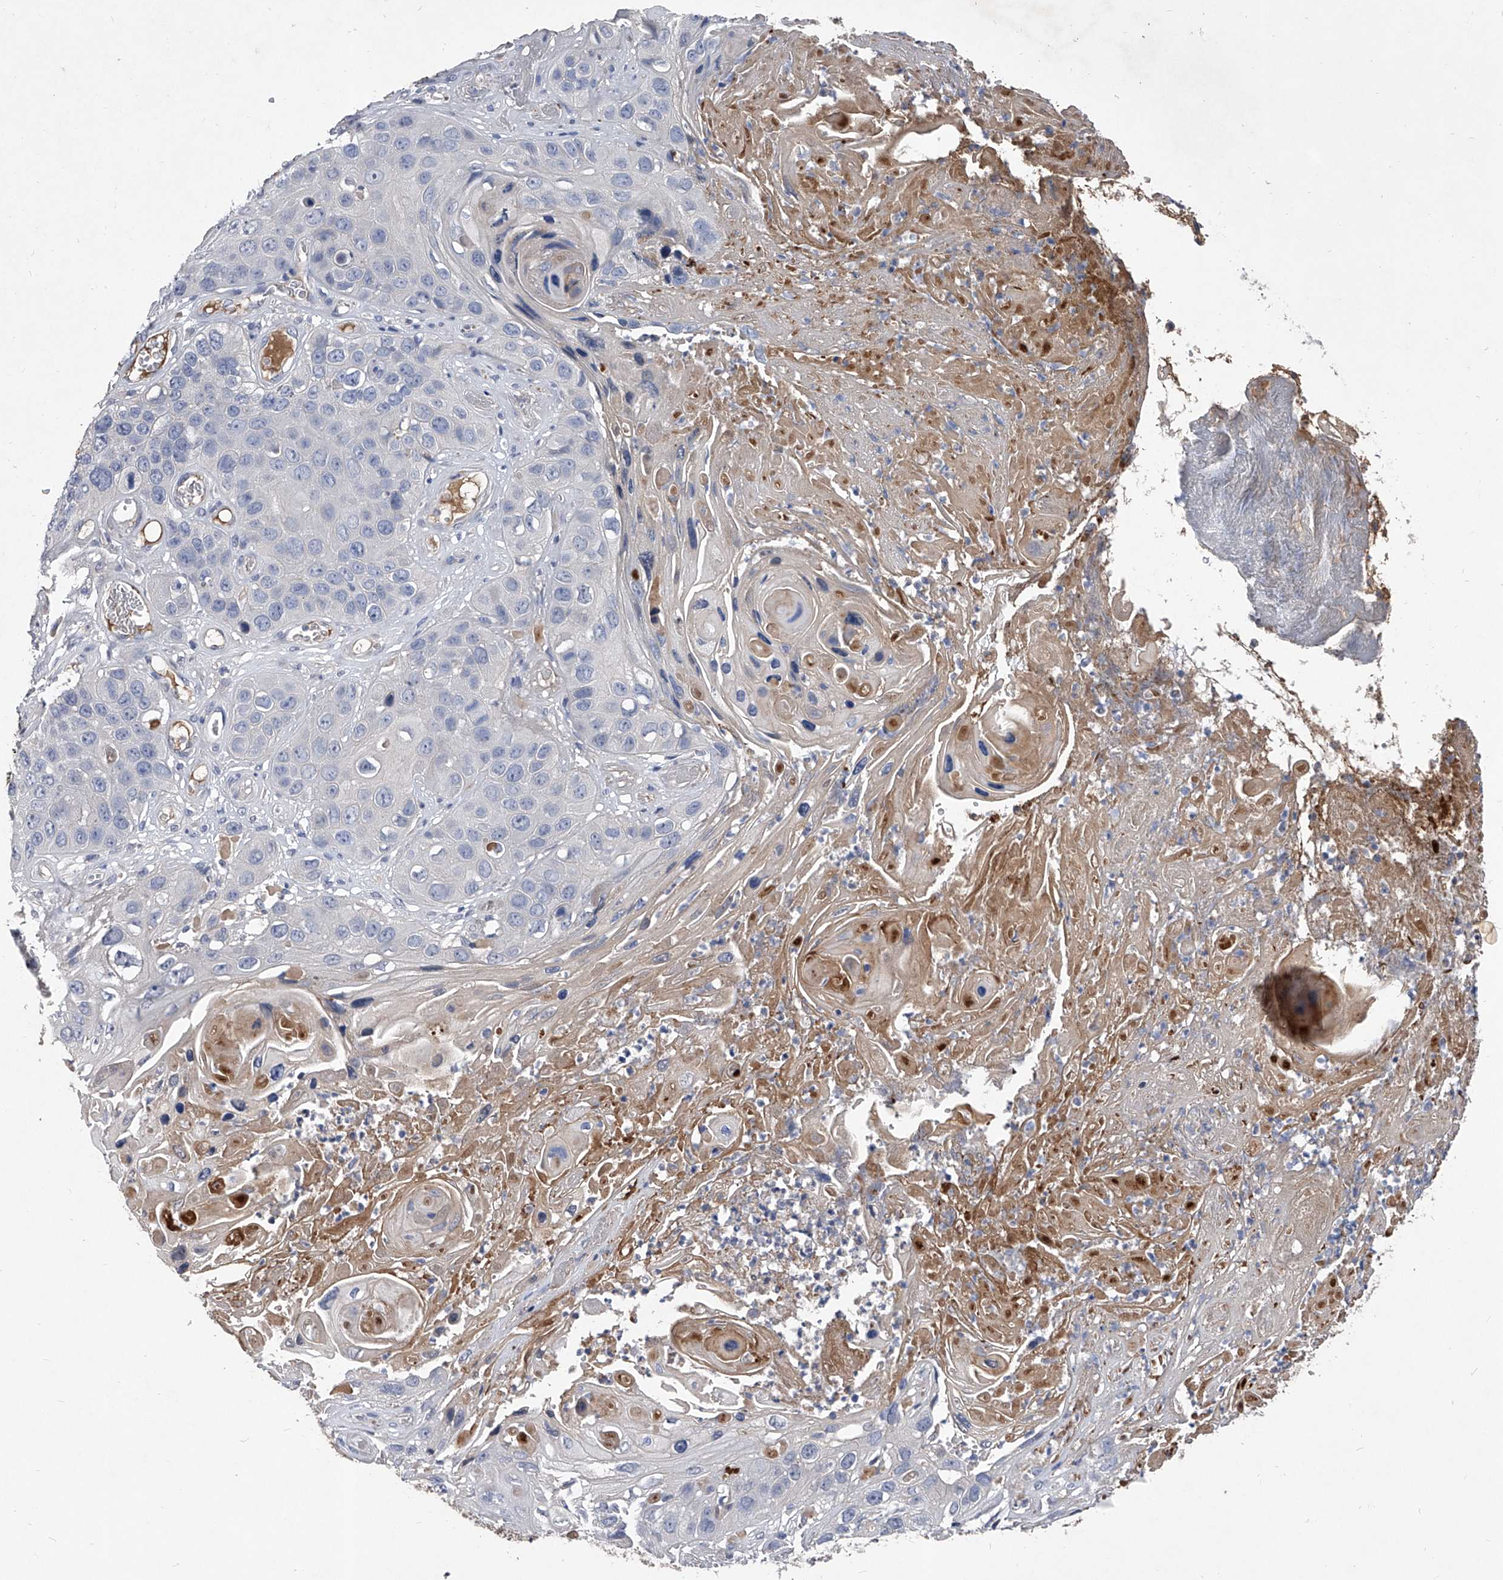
{"staining": {"intensity": "negative", "quantity": "none", "location": "none"}, "tissue": "skin cancer", "cell_type": "Tumor cells", "image_type": "cancer", "snomed": [{"axis": "morphology", "description": "Squamous cell carcinoma, NOS"}, {"axis": "topography", "description": "Skin"}], "caption": "Skin cancer (squamous cell carcinoma) stained for a protein using immunohistochemistry displays no expression tumor cells.", "gene": "C5", "patient": {"sex": "male", "age": 55}}